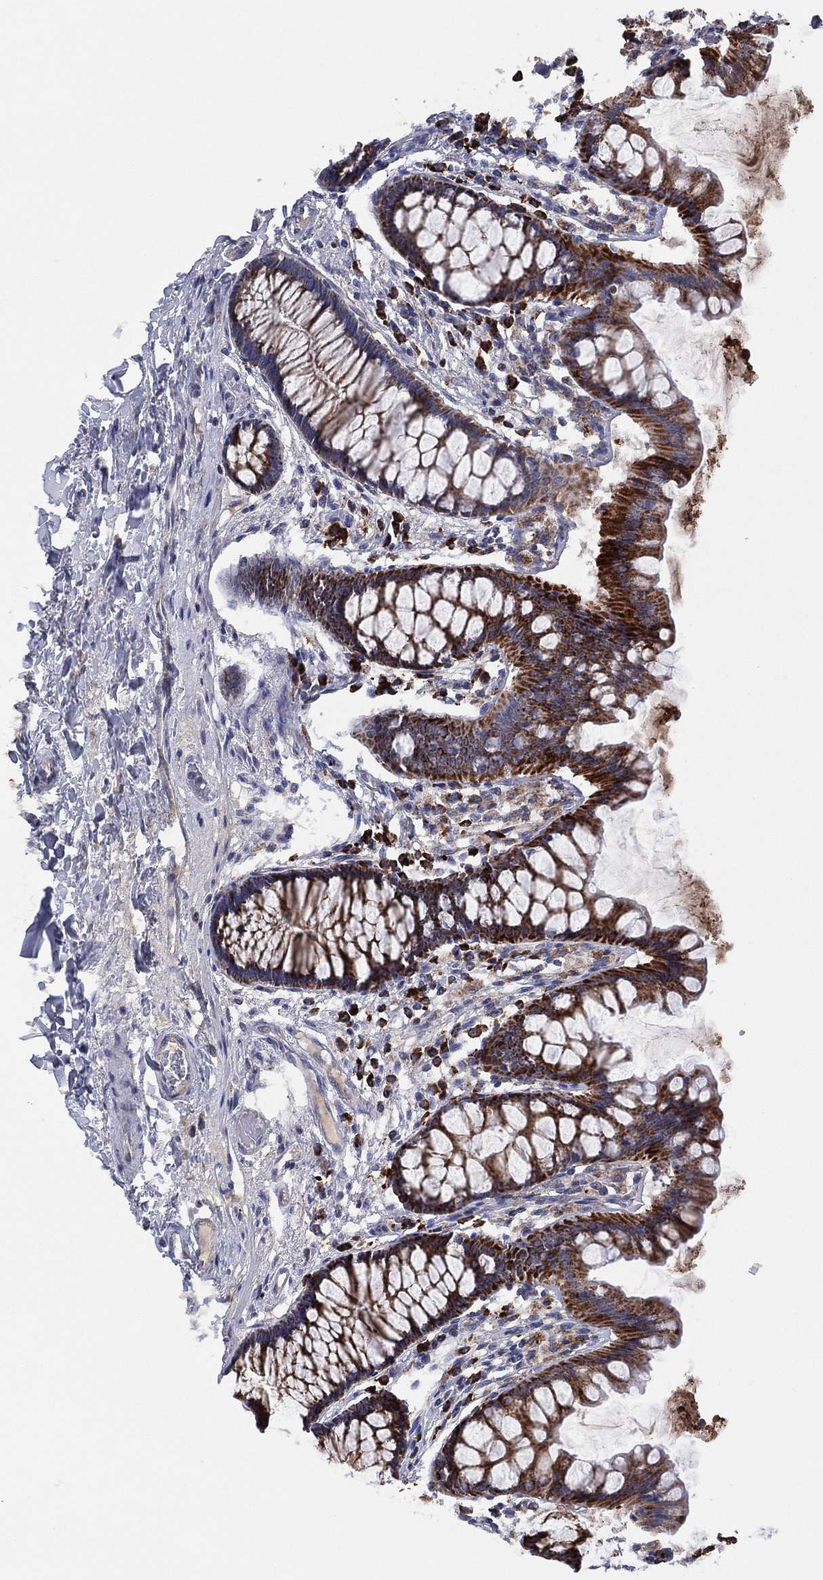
{"staining": {"intensity": "negative", "quantity": "none", "location": "none"}, "tissue": "colon", "cell_type": "Endothelial cells", "image_type": "normal", "snomed": [{"axis": "morphology", "description": "Normal tissue, NOS"}, {"axis": "topography", "description": "Colon"}], "caption": "The photomicrograph shows no staining of endothelial cells in benign colon.", "gene": "PPP2R5A", "patient": {"sex": "female", "age": 65}}